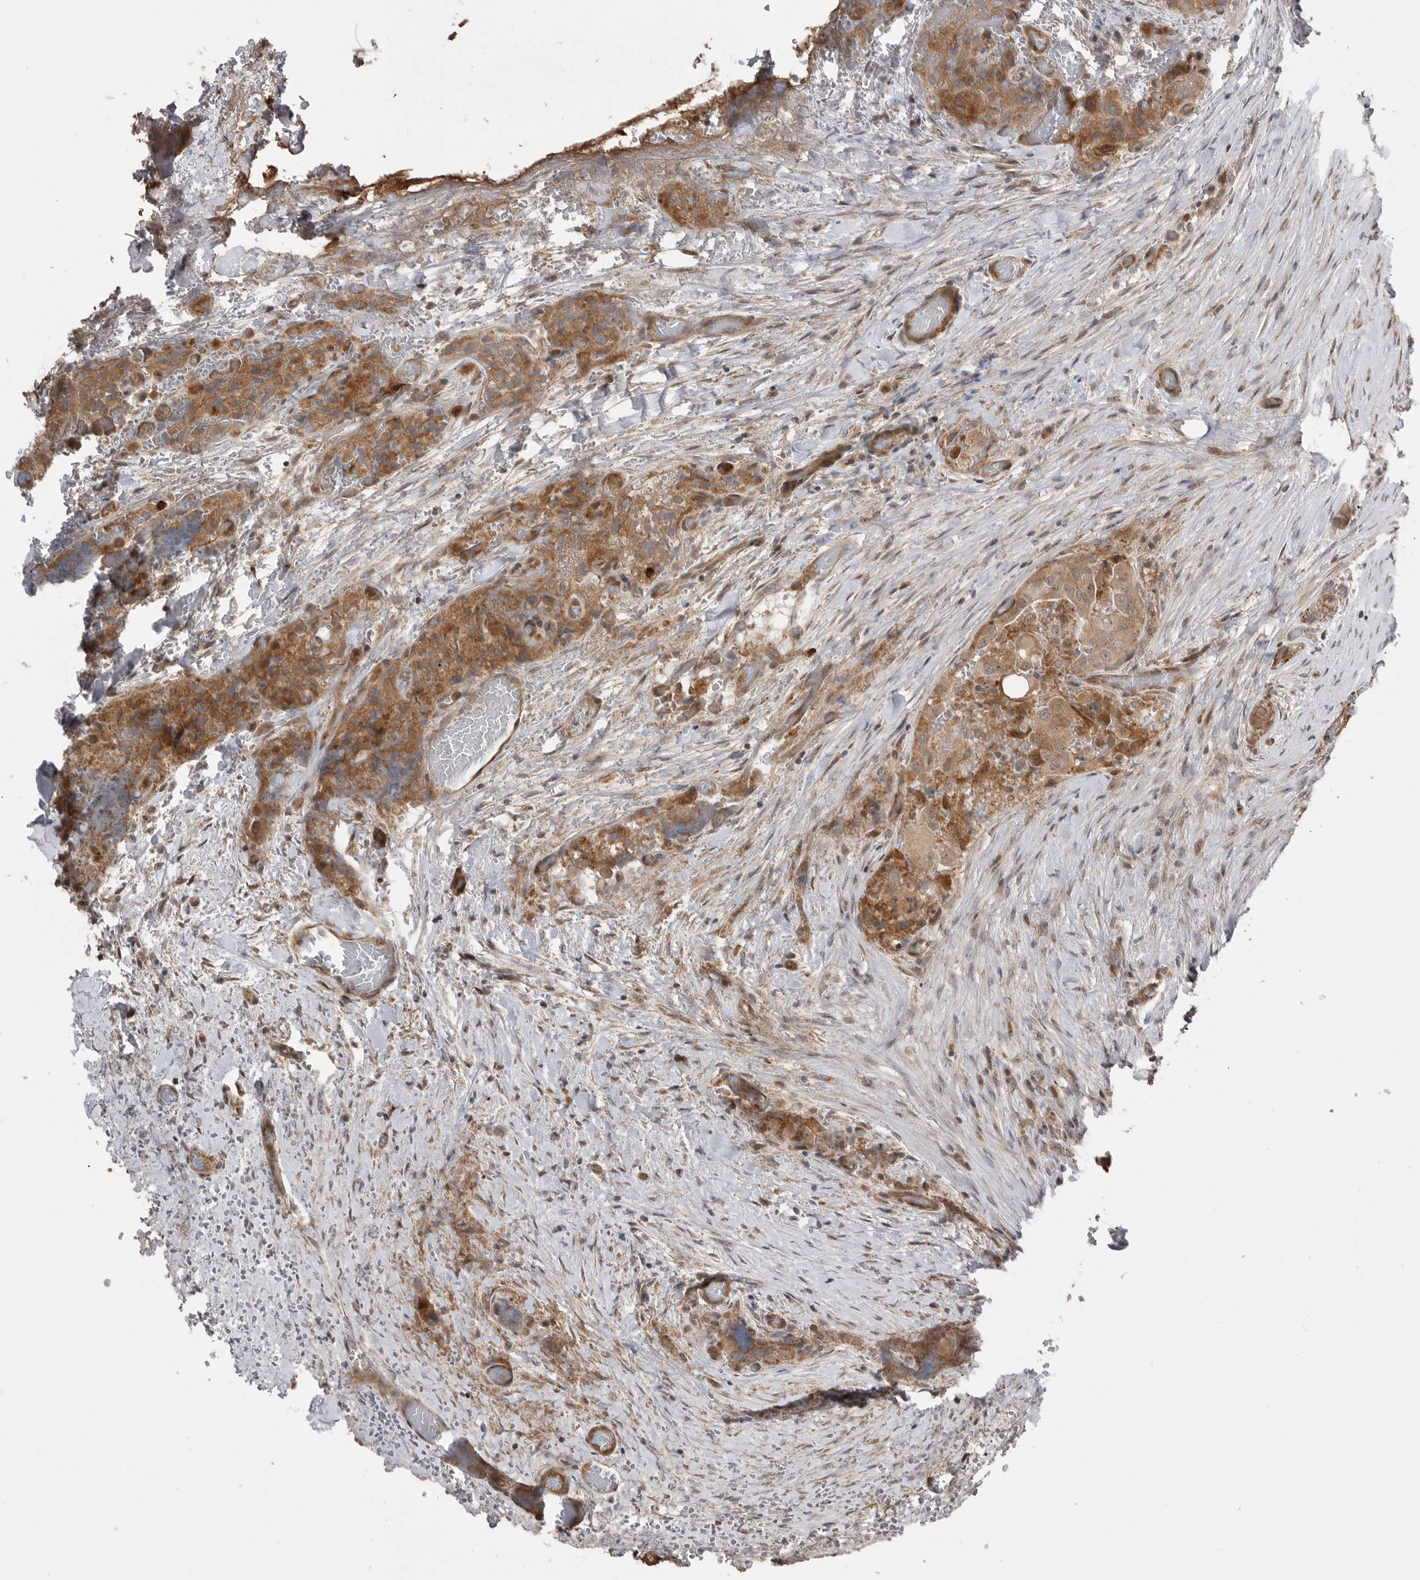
{"staining": {"intensity": "moderate", "quantity": ">75%", "location": "cytoplasmic/membranous"}, "tissue": "thyroid cancer", "cell_type": "Tumor cells", "image_type": "cancer", "snomed": [{"axis": "morphology", "description": "Papillary adenocarcinoma, NOS"}, {"axis": "topography", "description": "Thyroid gland"}], "caption": "High-power microscopy captured an IHC image of thyroid papillary adenocarcinoma, revealing moderate cytoplasmic/membranous staining in about >75% of tumor cells. The protein is shown in brown color, while the nuclei are stained blue.", "gene": "PEAK1", "patient": {"sex": "female", "age": 59}}